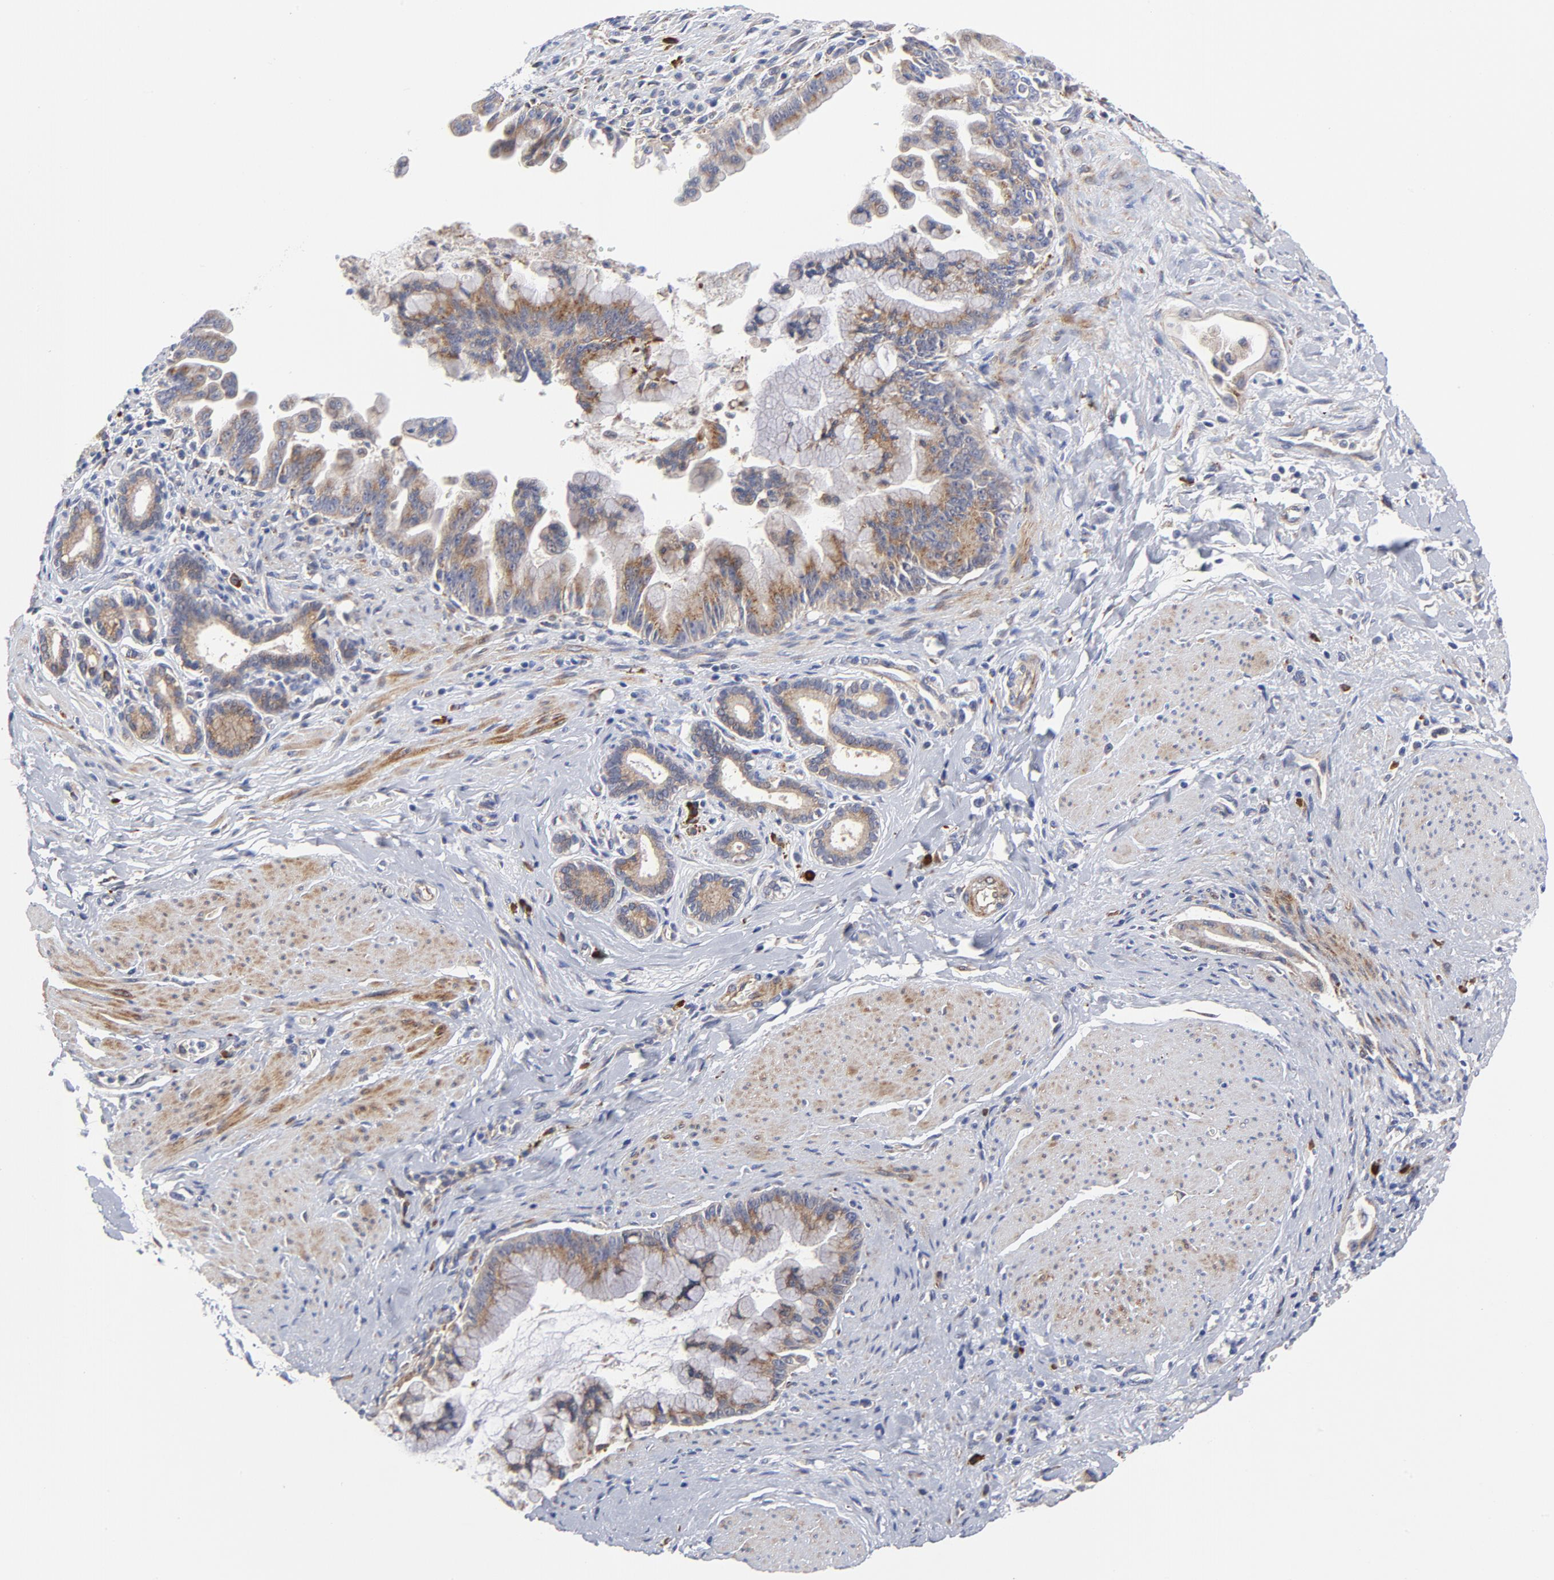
{"staining": {"intensity": "moderate", "quantity": ">75%", "location": "cytoplasmic/membranous"}, "tissue": "pancreatic cancer", "cell_type": "Tumor cells", "image_type": "cancer", "snomed": [{"axis": "morphology", "description": "Adenocarcinoma, NOS"}, {"axis": "topography", "description": "Pancreas"}], "caption": "Immunohistochemical staining of human pancreatic cancer (adenocarcinoma) reveals medium levels of moderate cytoplasmic/membranous protein expression in about >75% of tumor cells.", "gene": "RAPGEF3", "patient": {"sex": "male", "age": 59}}